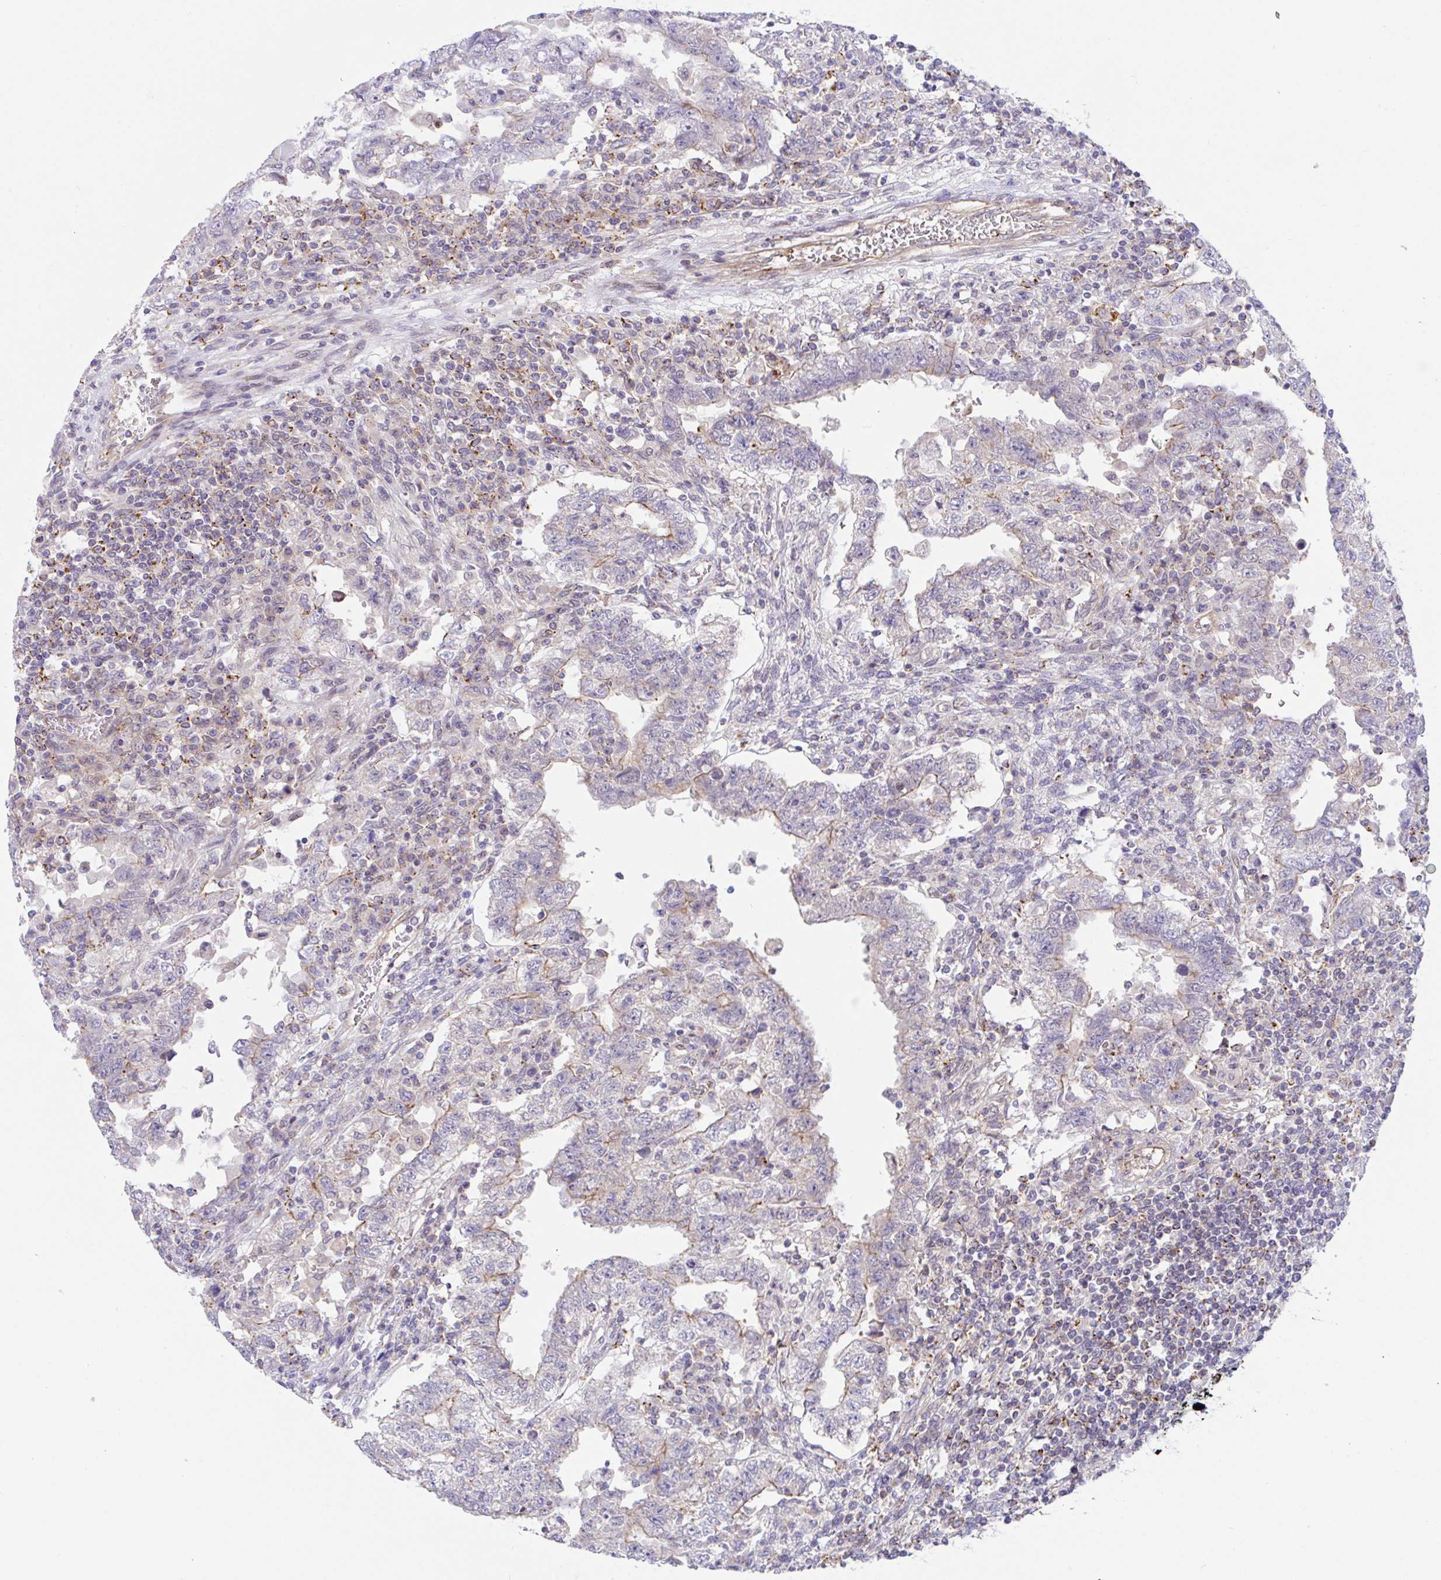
{"staining": {"intensity": "moderate", "quantity": "<25%", "location": "cytoplasmic/membranous"}, "tissue": "testis cancer", "cell_type": "Tumor cells", "image_type": "cancer", "snomed": [{"axis": "morphology", "description": "Carcinoma, Embryonal, NOS"}, {"axis": "topography", "description": "Testis"}], "caption": "Testis cancer (embryonal carcinoma) stained for a protein exhibits moderate cytoplasmic/membranous positivity in tumor cells.", "gene": "ZBED3", "patient": {"sex": "male", "age": 26}}